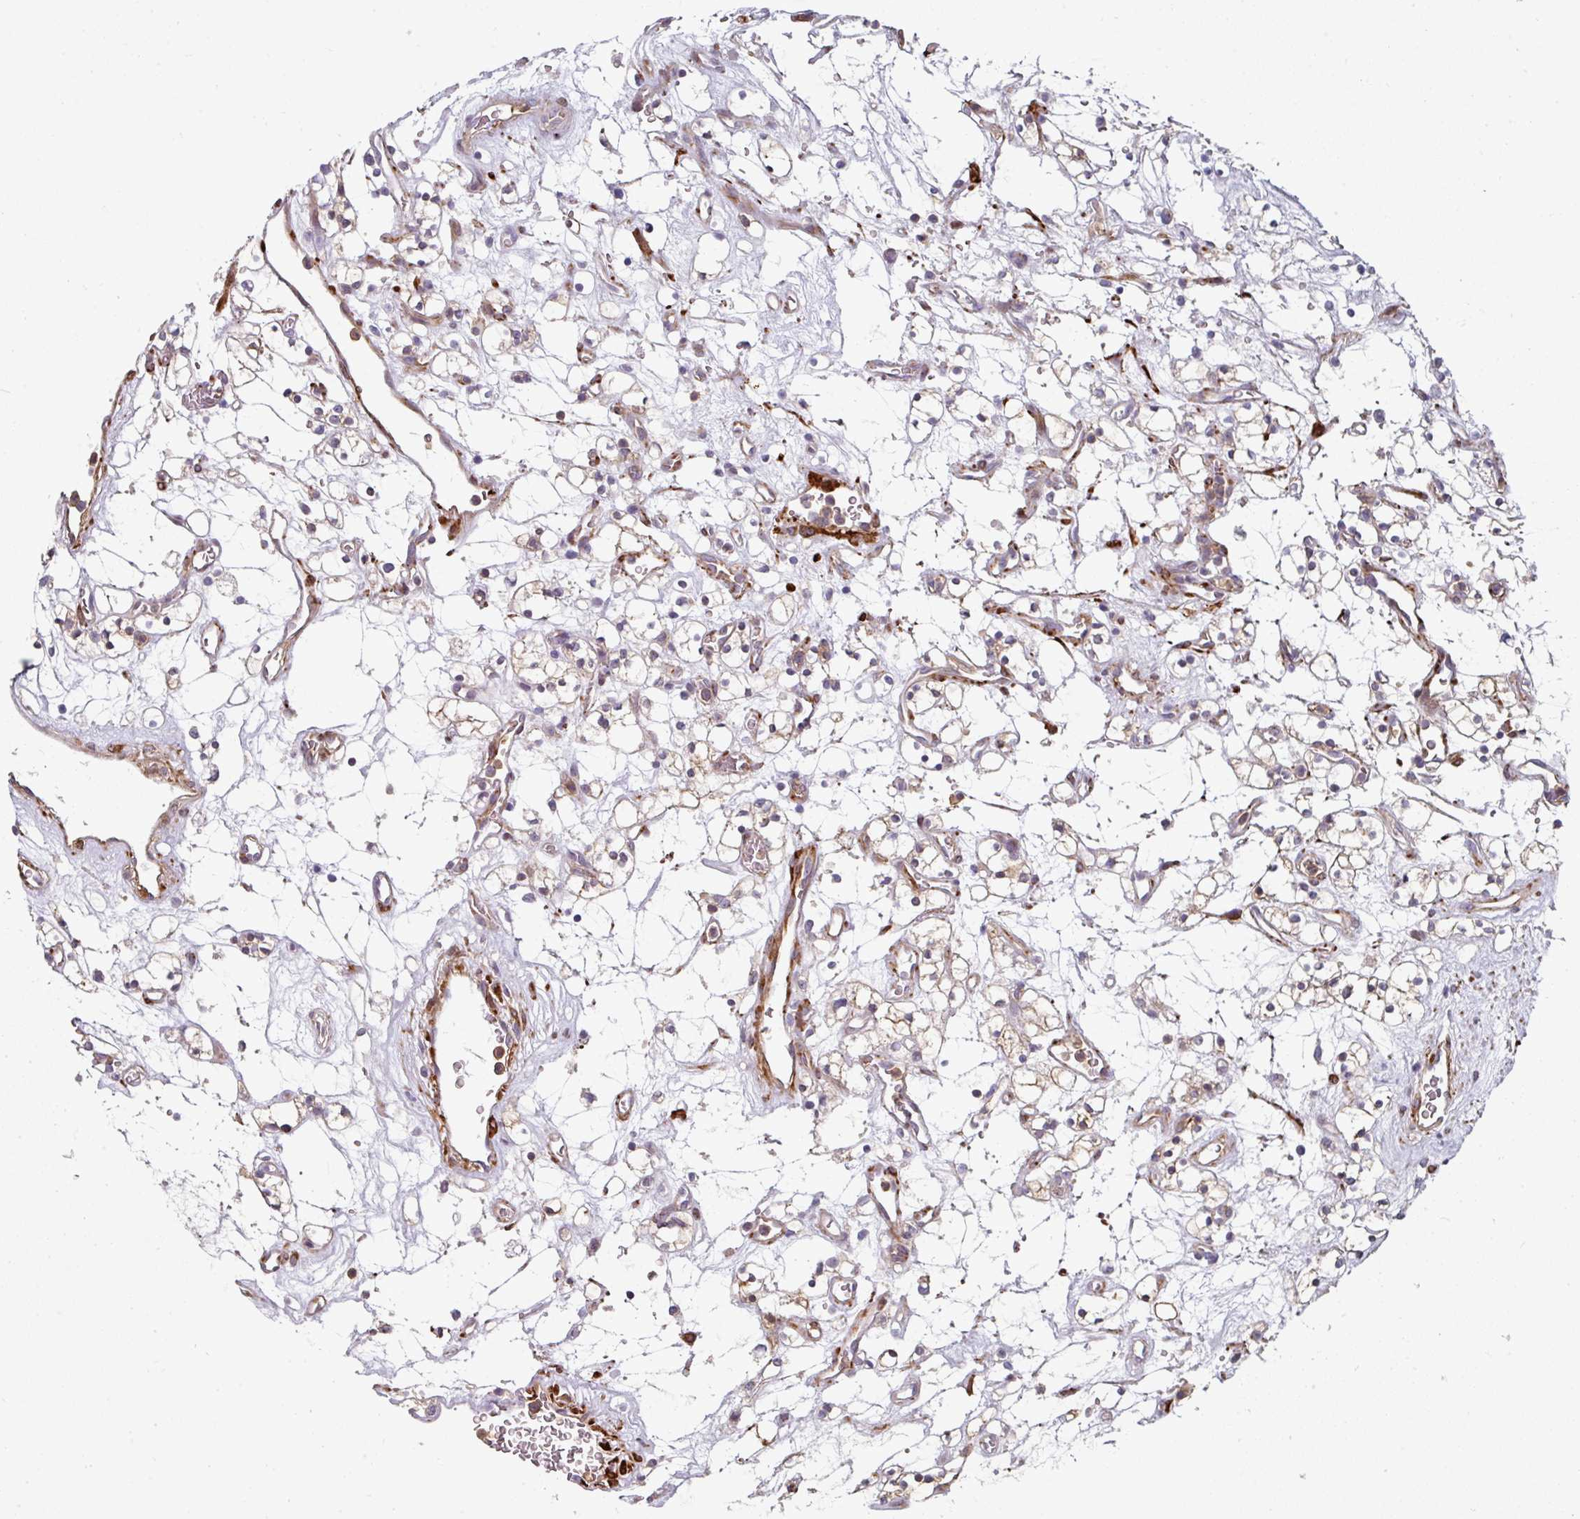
{"staining": {"intensity": "weak", "quantity": "<25%", "location": "cytoplasmic/membranous"}, "tissue": "renal cancer", "cell_type": "Tumor cells", "image_type": "cancer", "snomed": [{"axis": "morphology", "description": "Adenocarcinoma, NOS"}, {"axis": "topography", "description": "Kidney"}], "caption": "A high-resolution histopathology image shows immunohistochemistry staining of renal cancer (adenocarcinoma), which exhibits no significant staining in tumor cells.", "gene": "BEND5", "patient": {"sex": "female", "age": 69}}